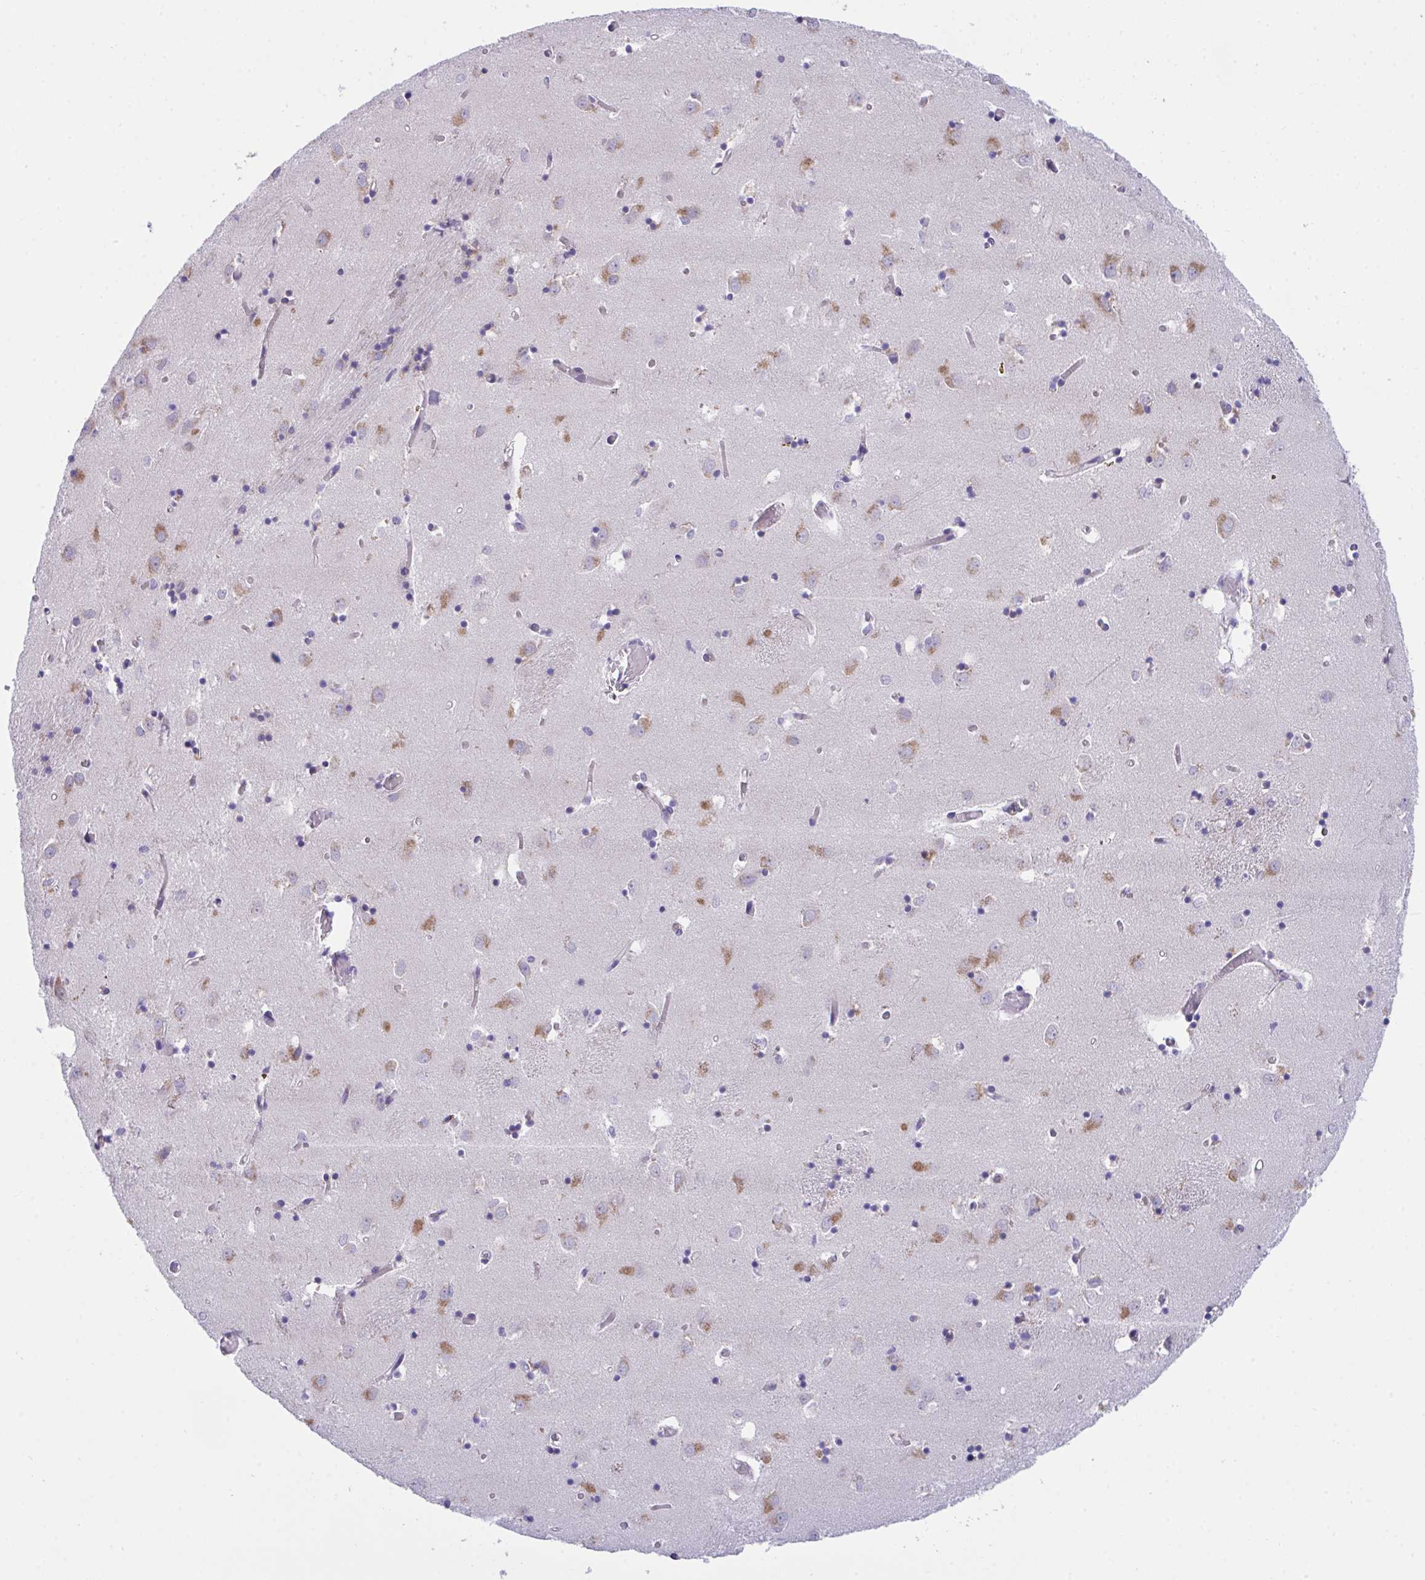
{"staining": {"intensity": "negative", "quantity": "none", "location": "none"}, "tissue": "caudate", "cell_type": "Glial cells", "image_type": "normal", "snomed": [{"axis": "morphology", "description": "Normal tissue, NOS"}, {"axis": "topography", "description": "Lateral ventricle wall"}], "caption": "The immunohistochemistry photomicrograph has no significant staining in glial cells of caudate. (DAB immunohistochemistry (IHC) with hematoxylin counter stain).", "gene": "TMEM106B", "patient": {"sex": "male", "age": 70}}